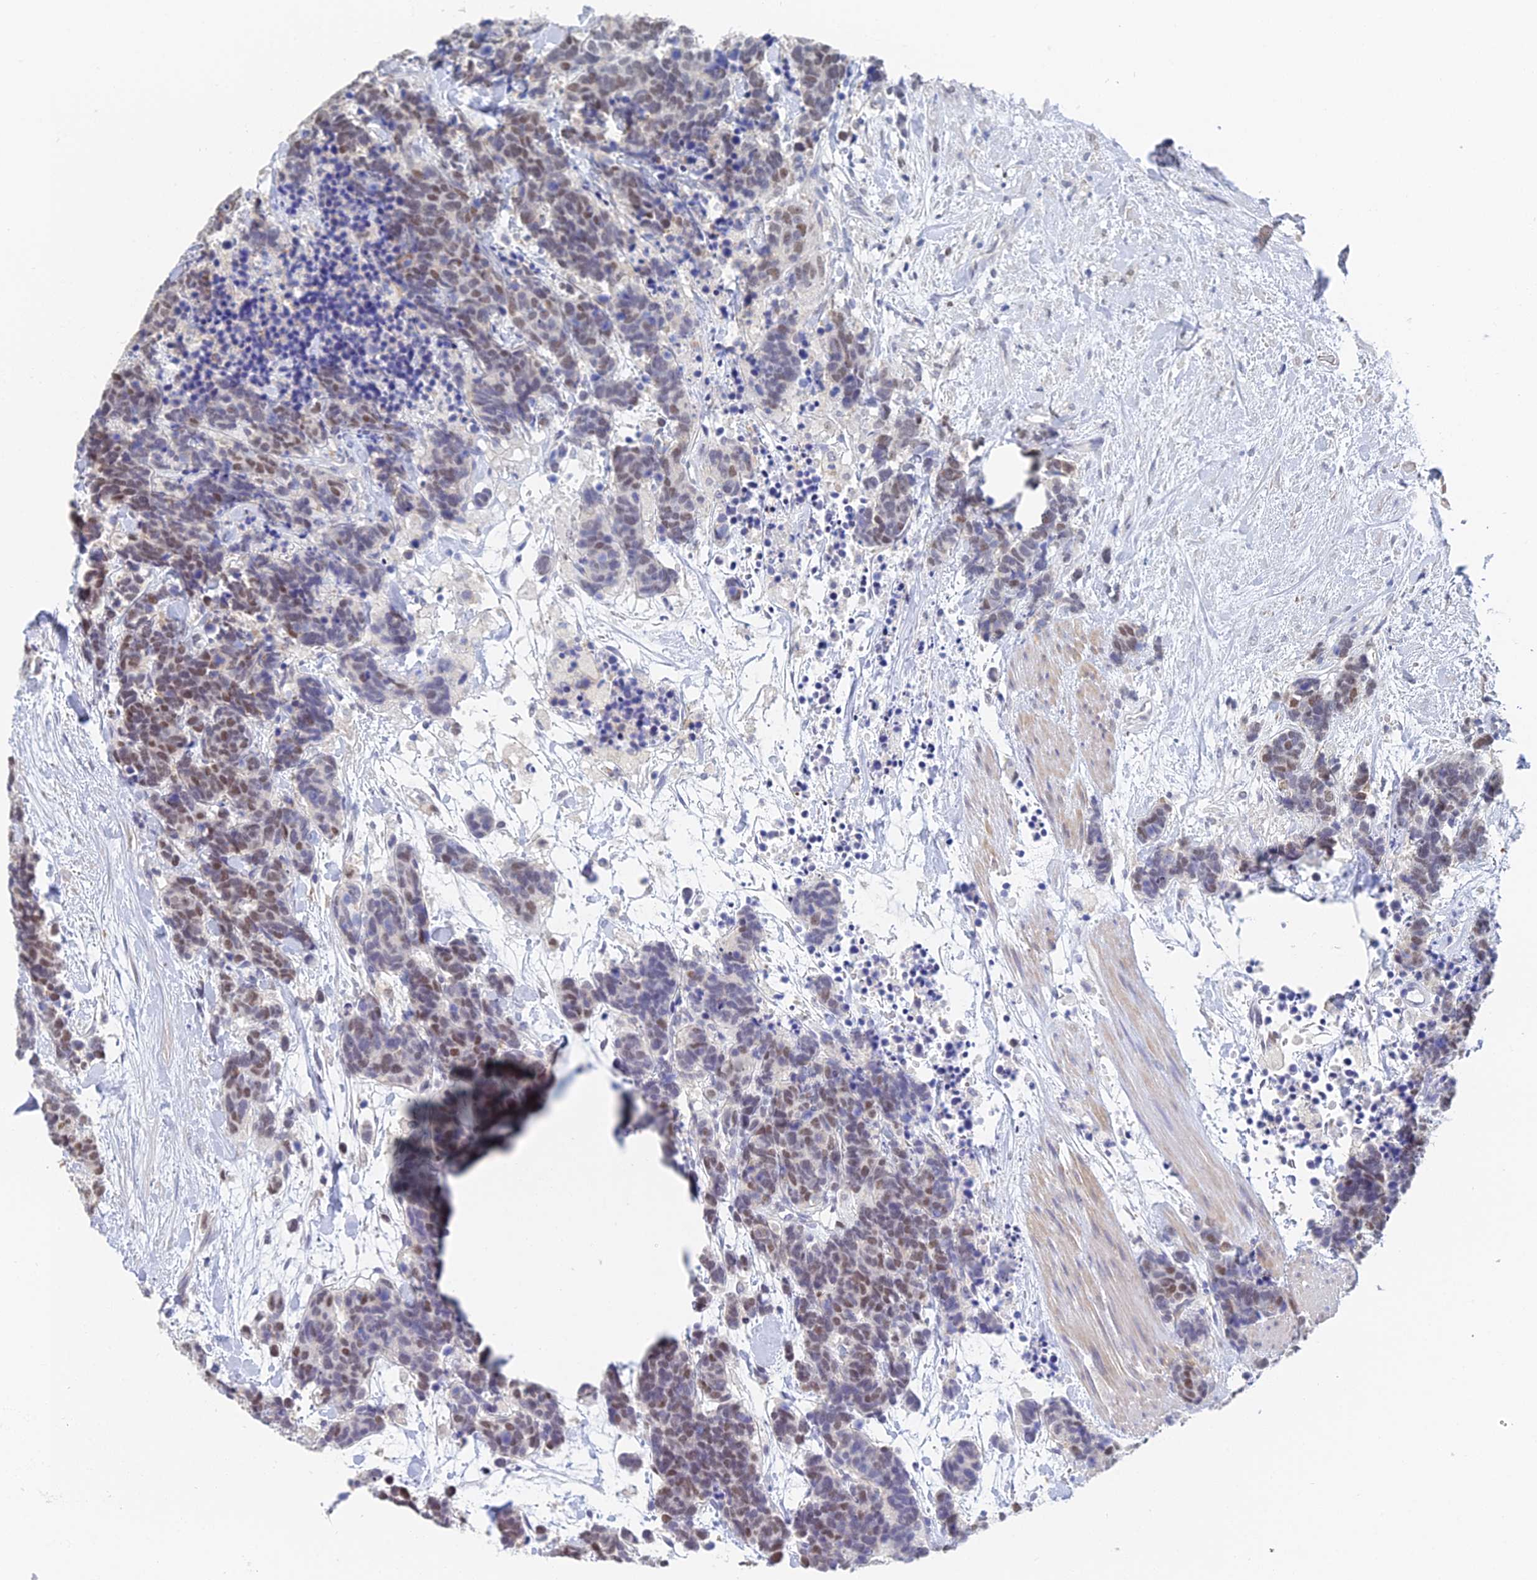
{"staining": {"intensity": "moderate", "quantity": ">75%", "location": "nuclear"}, "tissue": "carcinoid", "cell_type": "Tumor cells", "image_type": "cancer", "snomed": [{"axis": "morphology", "description": "Carcinoma, NOS"}, {"axis": "morphology", "description": "Carcinoid, malignant, NOS"}, {"axis": "topography", "description": "Prostate"}], "caption": "Carcinoid was stained to show a protein in brown. There is medium levels of moderate nuclear expression in about >75% of tumor cells.", "gene": "MCM2", "patient": {"sex": "male", "age": 57}}